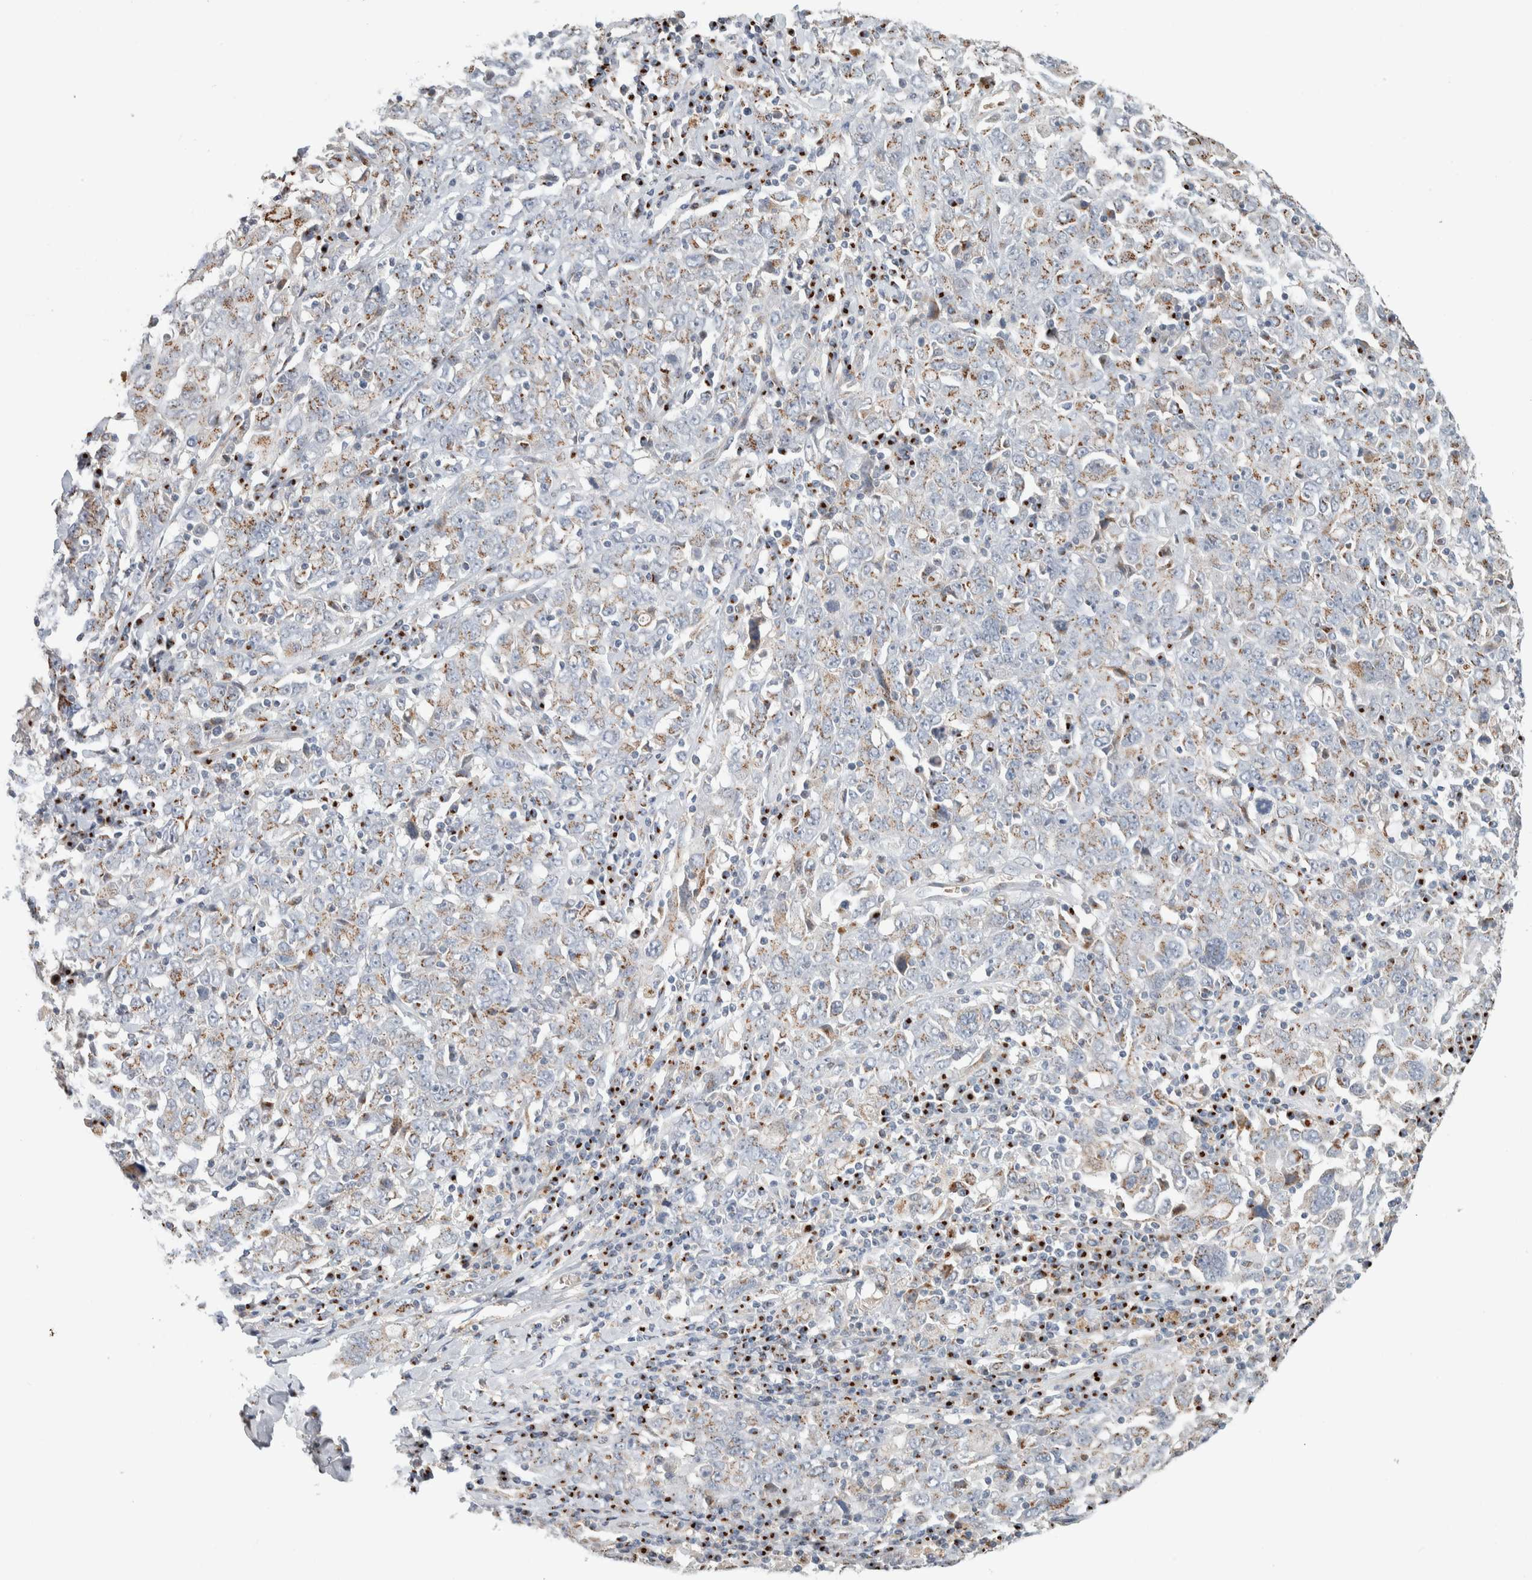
{"staining": {"intensity": "moderate", "quantity": "25%-75%", "location": "cytoplasmic/membranous"}, "tissue": "ovarian cancer", "cell_type": "Tumor cells", "image_type": "cancer", "snomed": [{"axis": "morphology", "description": "Carcinoma, endometroid"}, {"axis": "topography", "description": "Ovary"}], "caption": "Immunohistochemistry image of neoplastic tissue: human ovarian cancer (endometroid carcinoma) stained using IHC demonstrates medium levels of moderate protein expression localized specifically in the cytoplasmic/membranous of tumor cells, appearing as a cytoplasmic/membranous brown color.", "gene": "SLC38A10", "patient": {"sex": "female", "age": 62}}